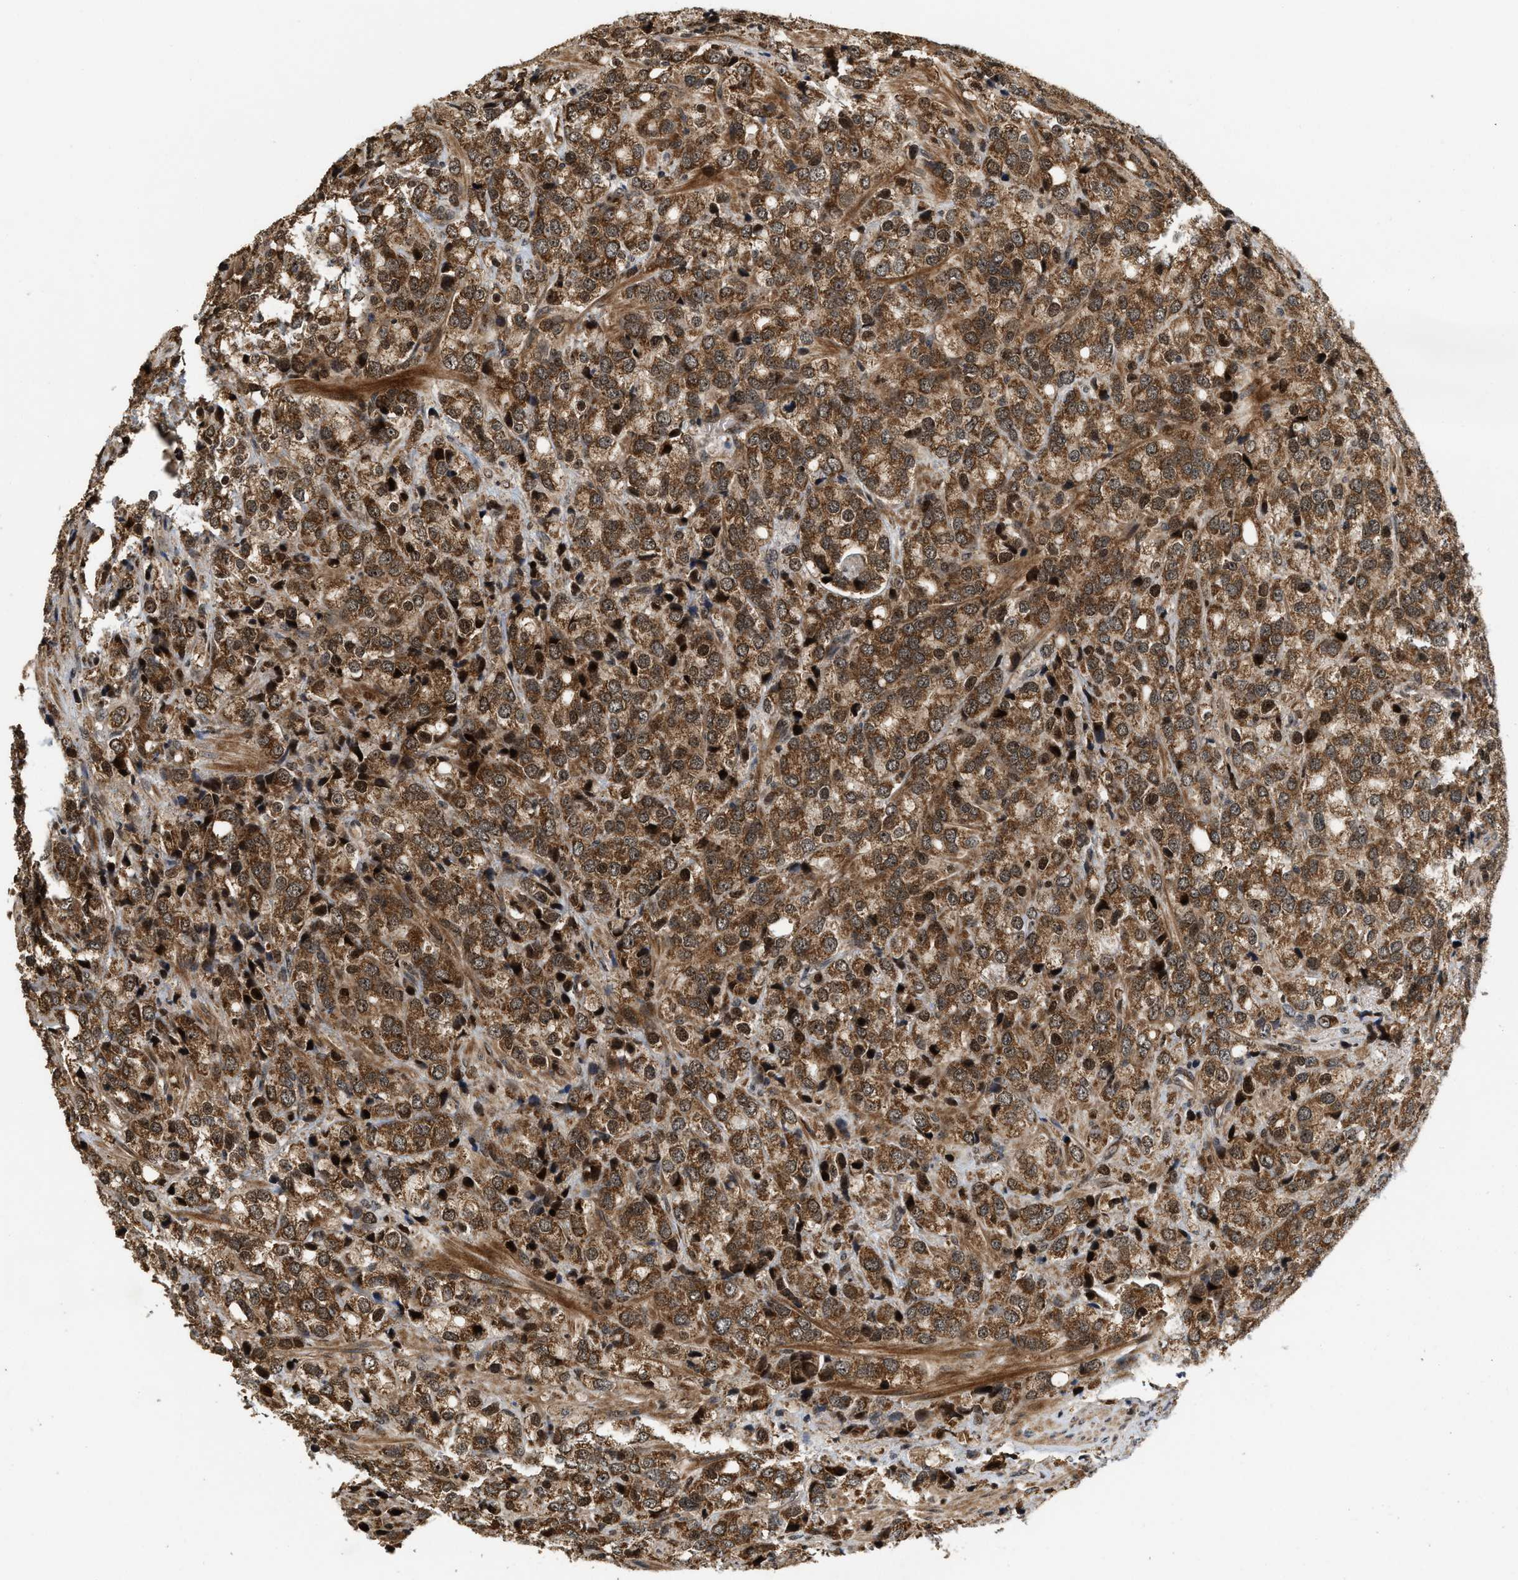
{"staining": {"intensity": "moderate", "quantity": ">75%", "location": "cytoplasmic/membranous,nuclear"}, "tissue": "prostate cancer", "cell_type": "Tumor cells", "image_type": "cancer", "snomed": [{"axis": "morphology", "description": "Adenocarcinoma, Medium grade"}, {"axis": "topography", "description": "Prostate"}], "caption": "DAB immunohistochemical staining of prostate cancer exhibits moderate cytoplasmic/membranous and nuclear protein expression in about >75% of tumor cells.", "gene": "ELP2", "patient": {"sex": "male", "age": 70}}